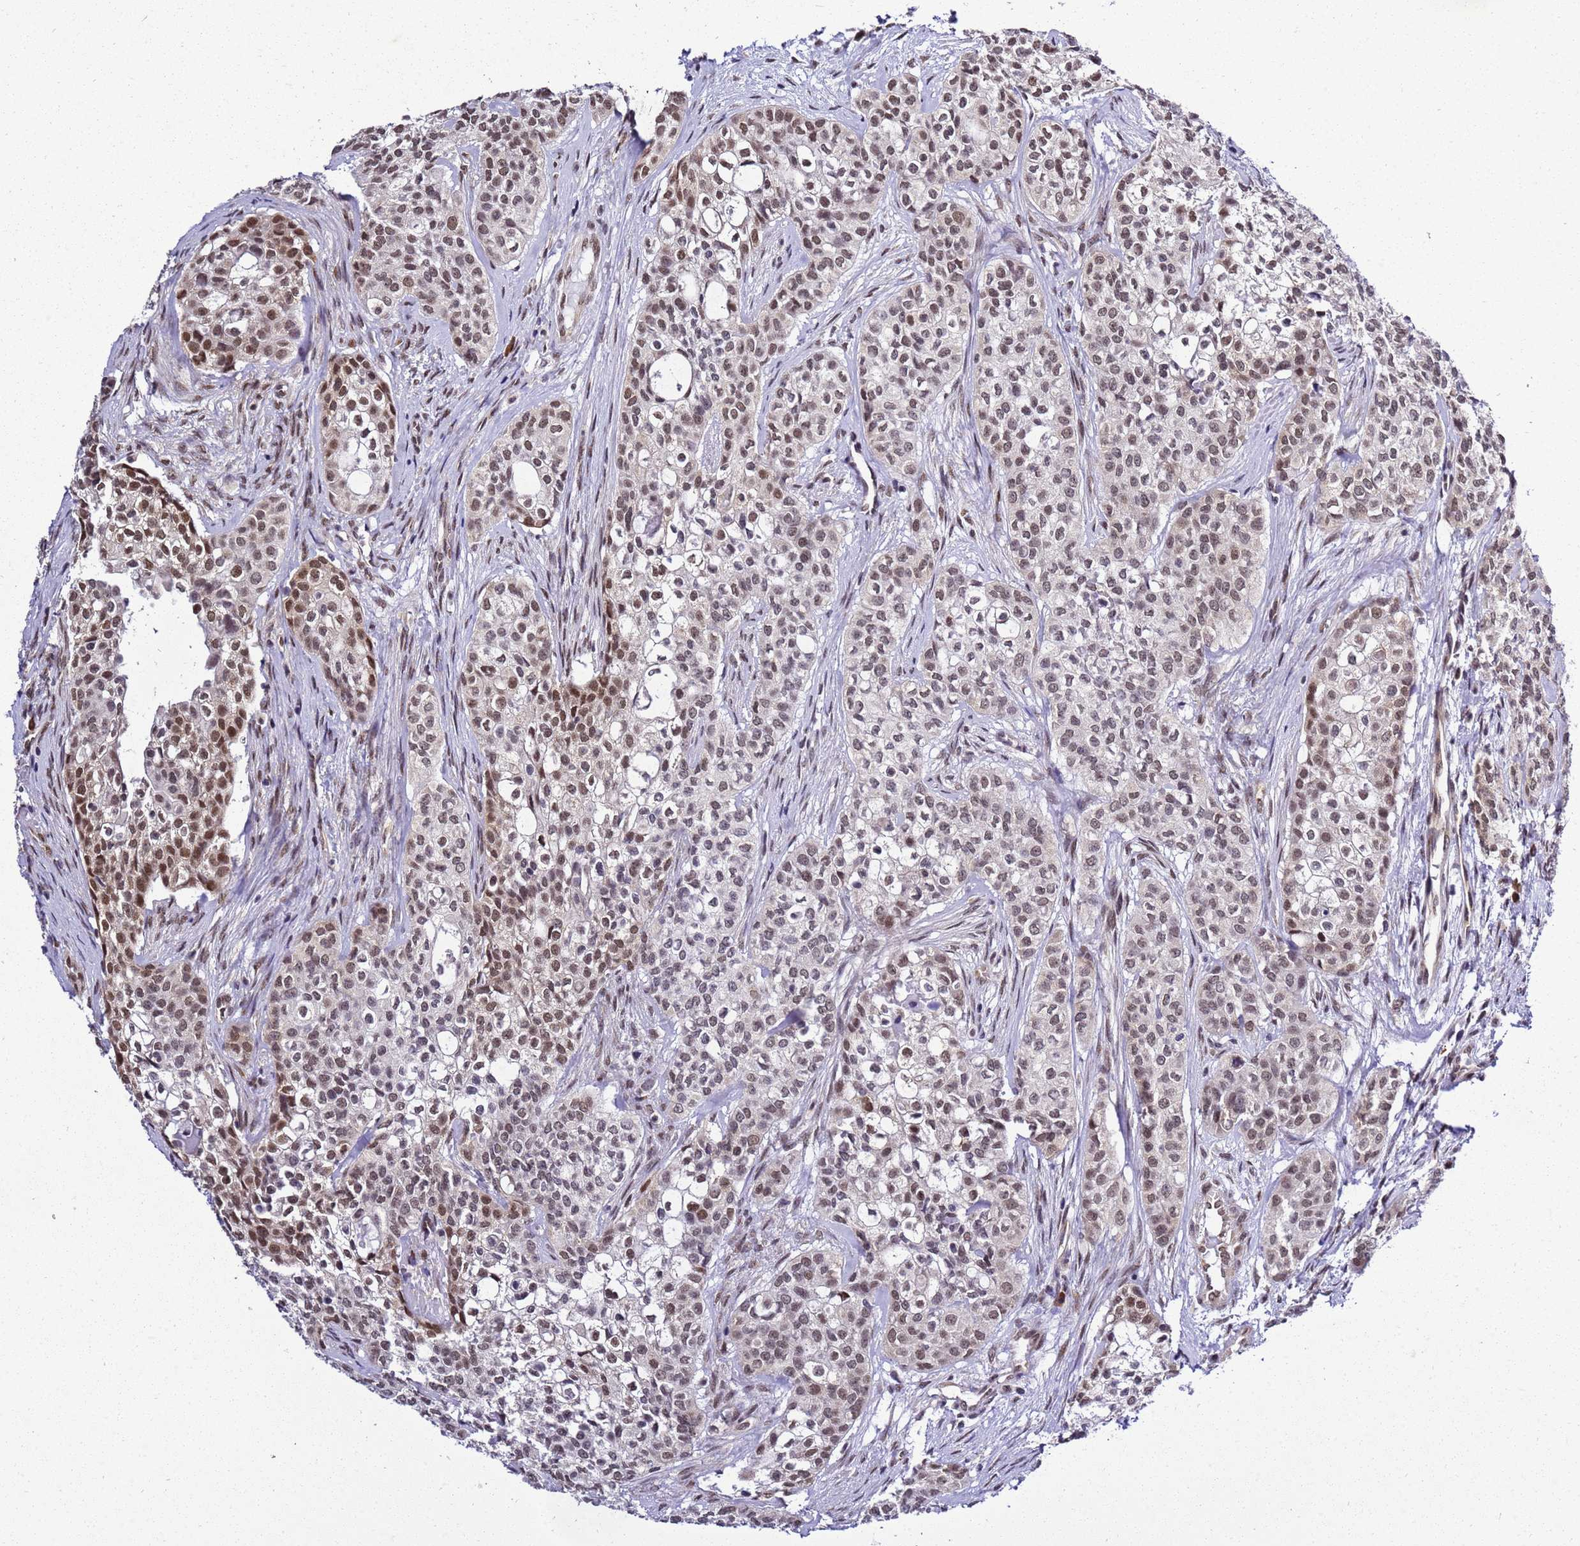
{"staining": {"intensity": "moderate", "quantity": "25%-75%", "location": "nuclear"}, "tissue": "head and neck cancer", "cell_type": "Tumor cells", "image_type": "cancer", "snomed": [{"axis": "morphology", "description": "Adenocarcinoma, NOS"}, {"axis": "topography", "description": "Head-Neck"}], "caption": "Head and neck cancer stained with DAB (3,3'-diaminobenzidine) IHC displays medium levels of moderate nuclear expression in about 25%-75% of tumor cells.", "gene": "SMN1", "patient": {"sex": "male", "age": 81}}